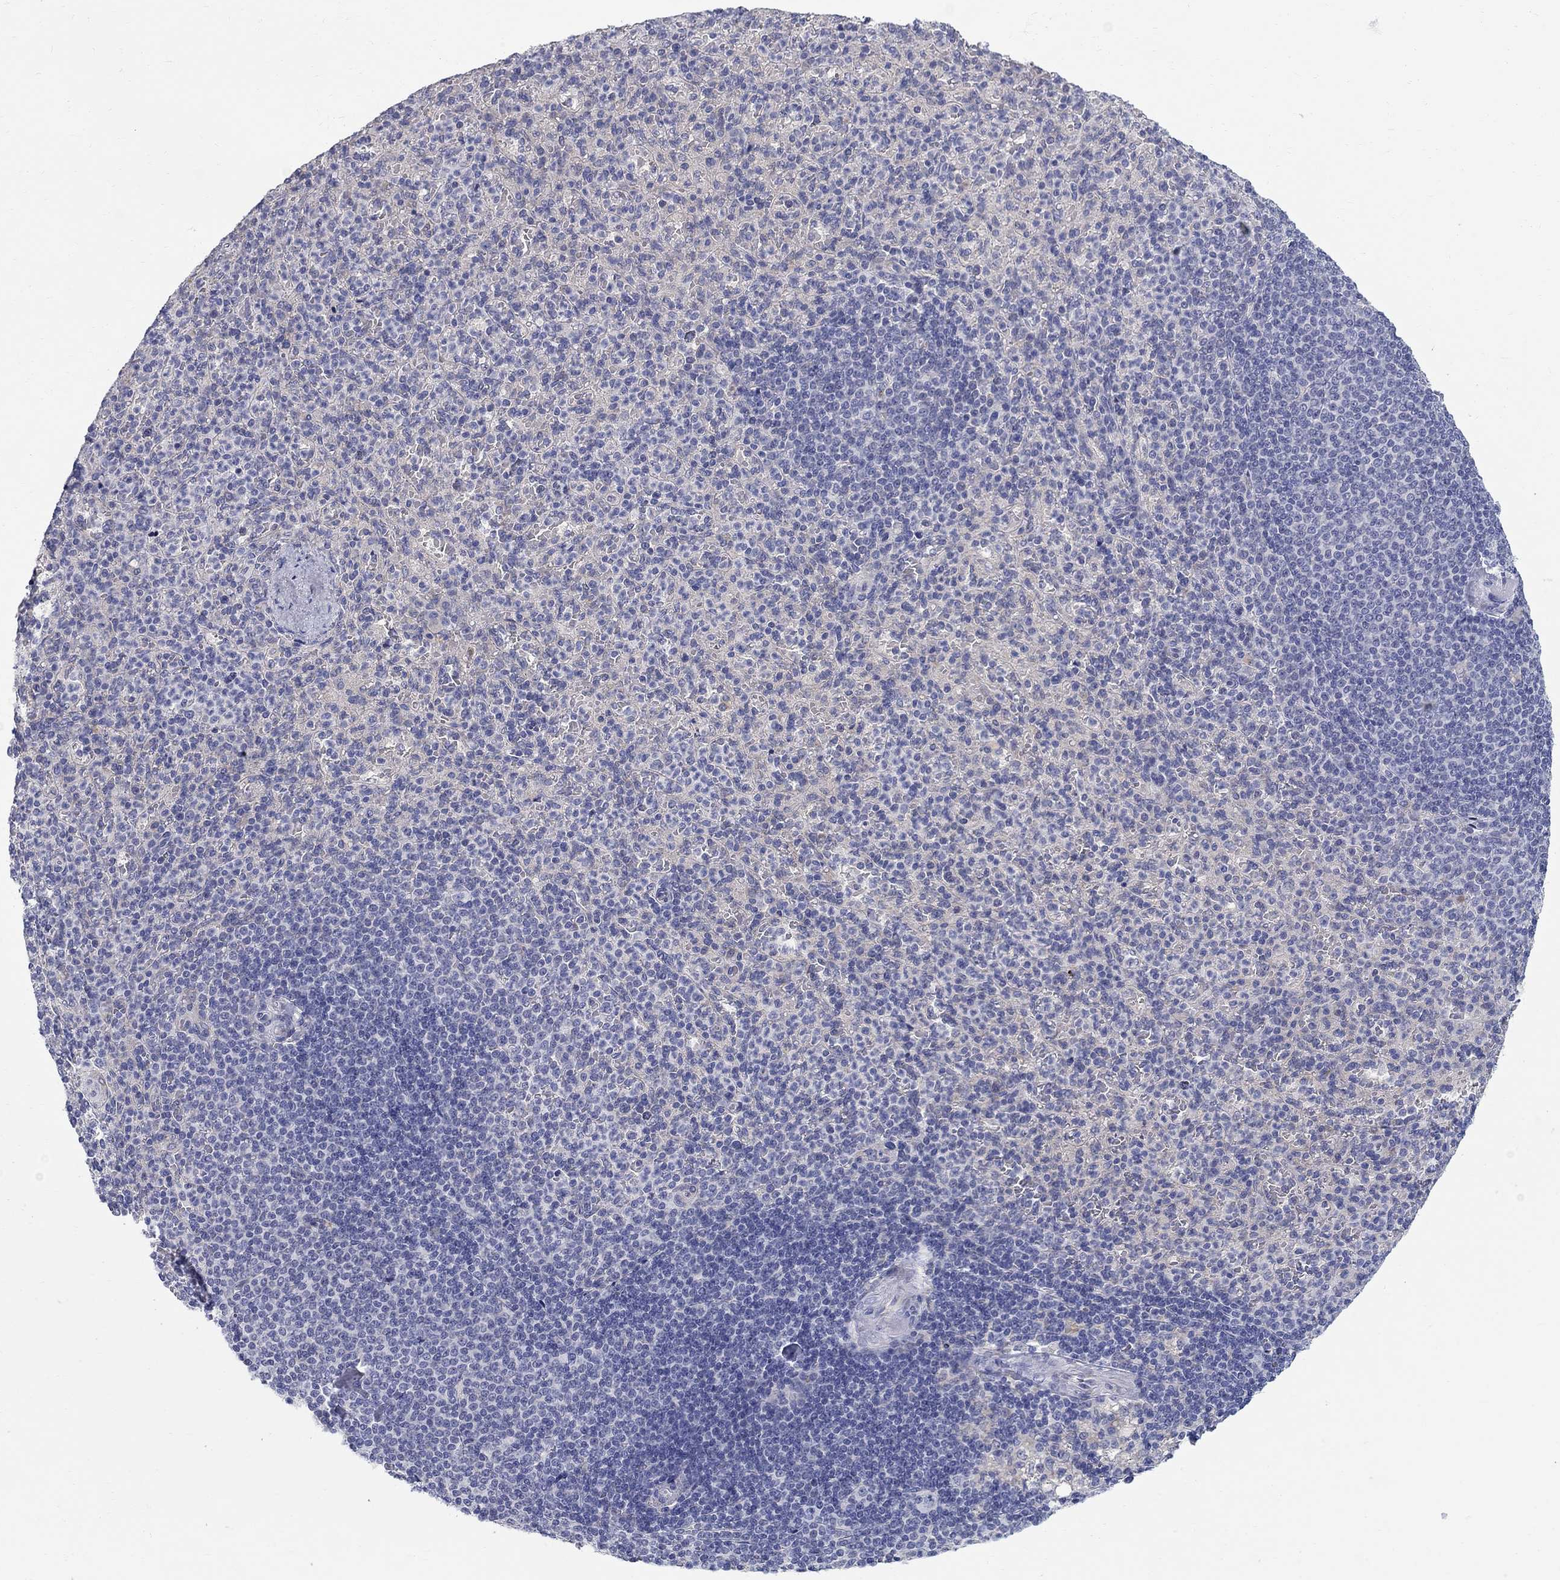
{"staining": {"intensity": "negative", "quantity": "none", "location": "none"}, "tissue": "spleen", "cell_type": "Cells in red pulp", "image_type": "normal", "snomed": [{"axis": "morphology", "description": "Normal tissue, NOS"}, {"axis": "topography", "description": "Spleen"}], "caption": "Photomicrograph shows no protein positivity in cells in red pulp of benign spleen.", "gene": "QRFPR", "patient": {"sex": "female", "age": 74}}